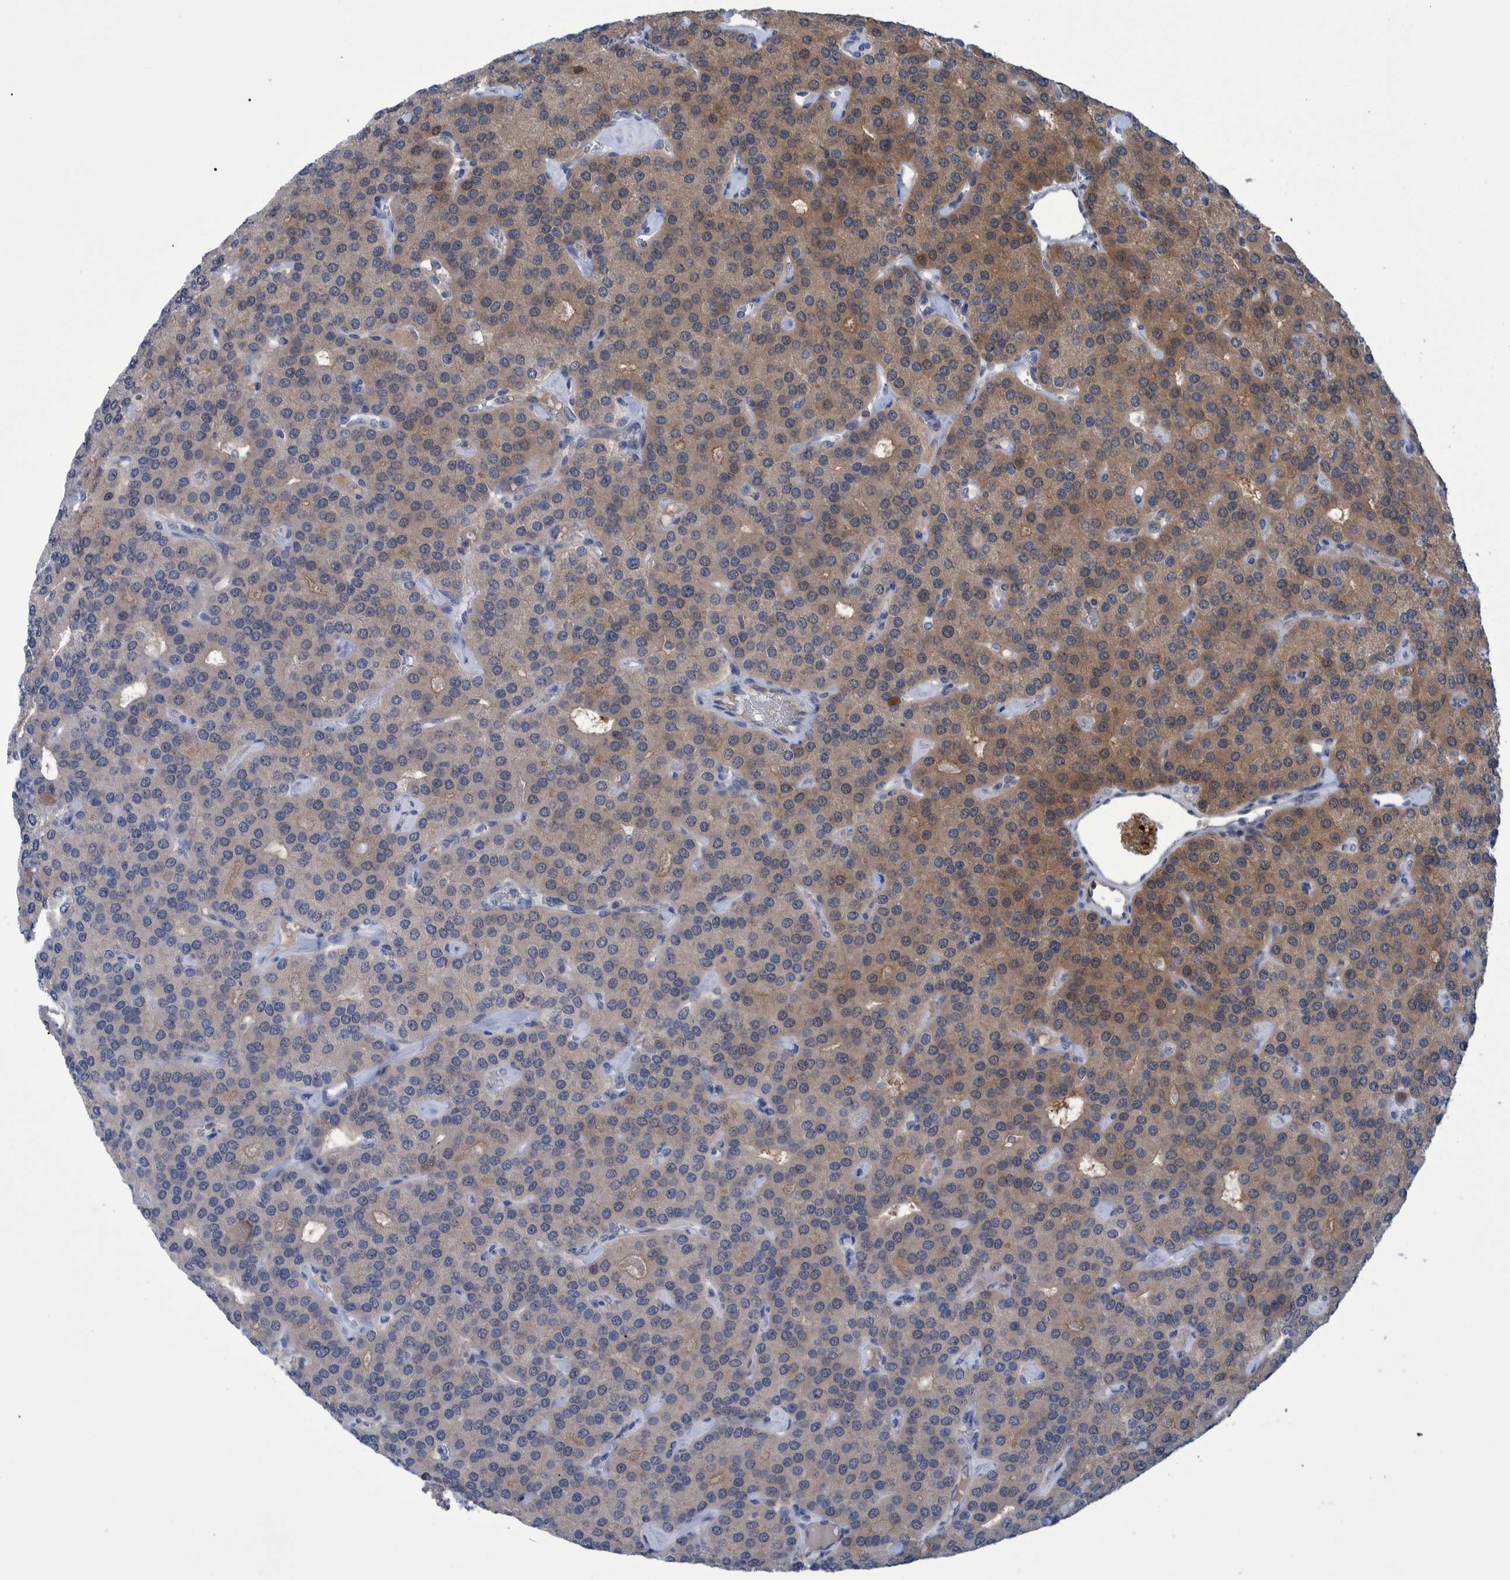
{"staining": {"intensity": "moderate", "quantity": ">75%", "location": "cytoplasmic/membranous"}, "tissue": "parathyroid gland", "cell_type": "Glandular cells", "image_type": "normal", "snomed": [{"axis": "morphology", "description": "Normal tissue, NOS"}, {"axis": "morphology", "description": "Adenoma, NOS"}, {"axis": "topography", "description": "Parathyroid gland"}], "caption": "High-magnification brightfield microscopy of benign parathyroid gland stained with DAB (3,3'-diaminobenzidine) (brown) and counterstained with hematoxylin (blue). glandular cells exhibit moderate cytoplasmic/membranous staining is identified in approximately>75% of cells.", "gene": "PCYT2", "patient": {"sex": "female", "age": 86}}